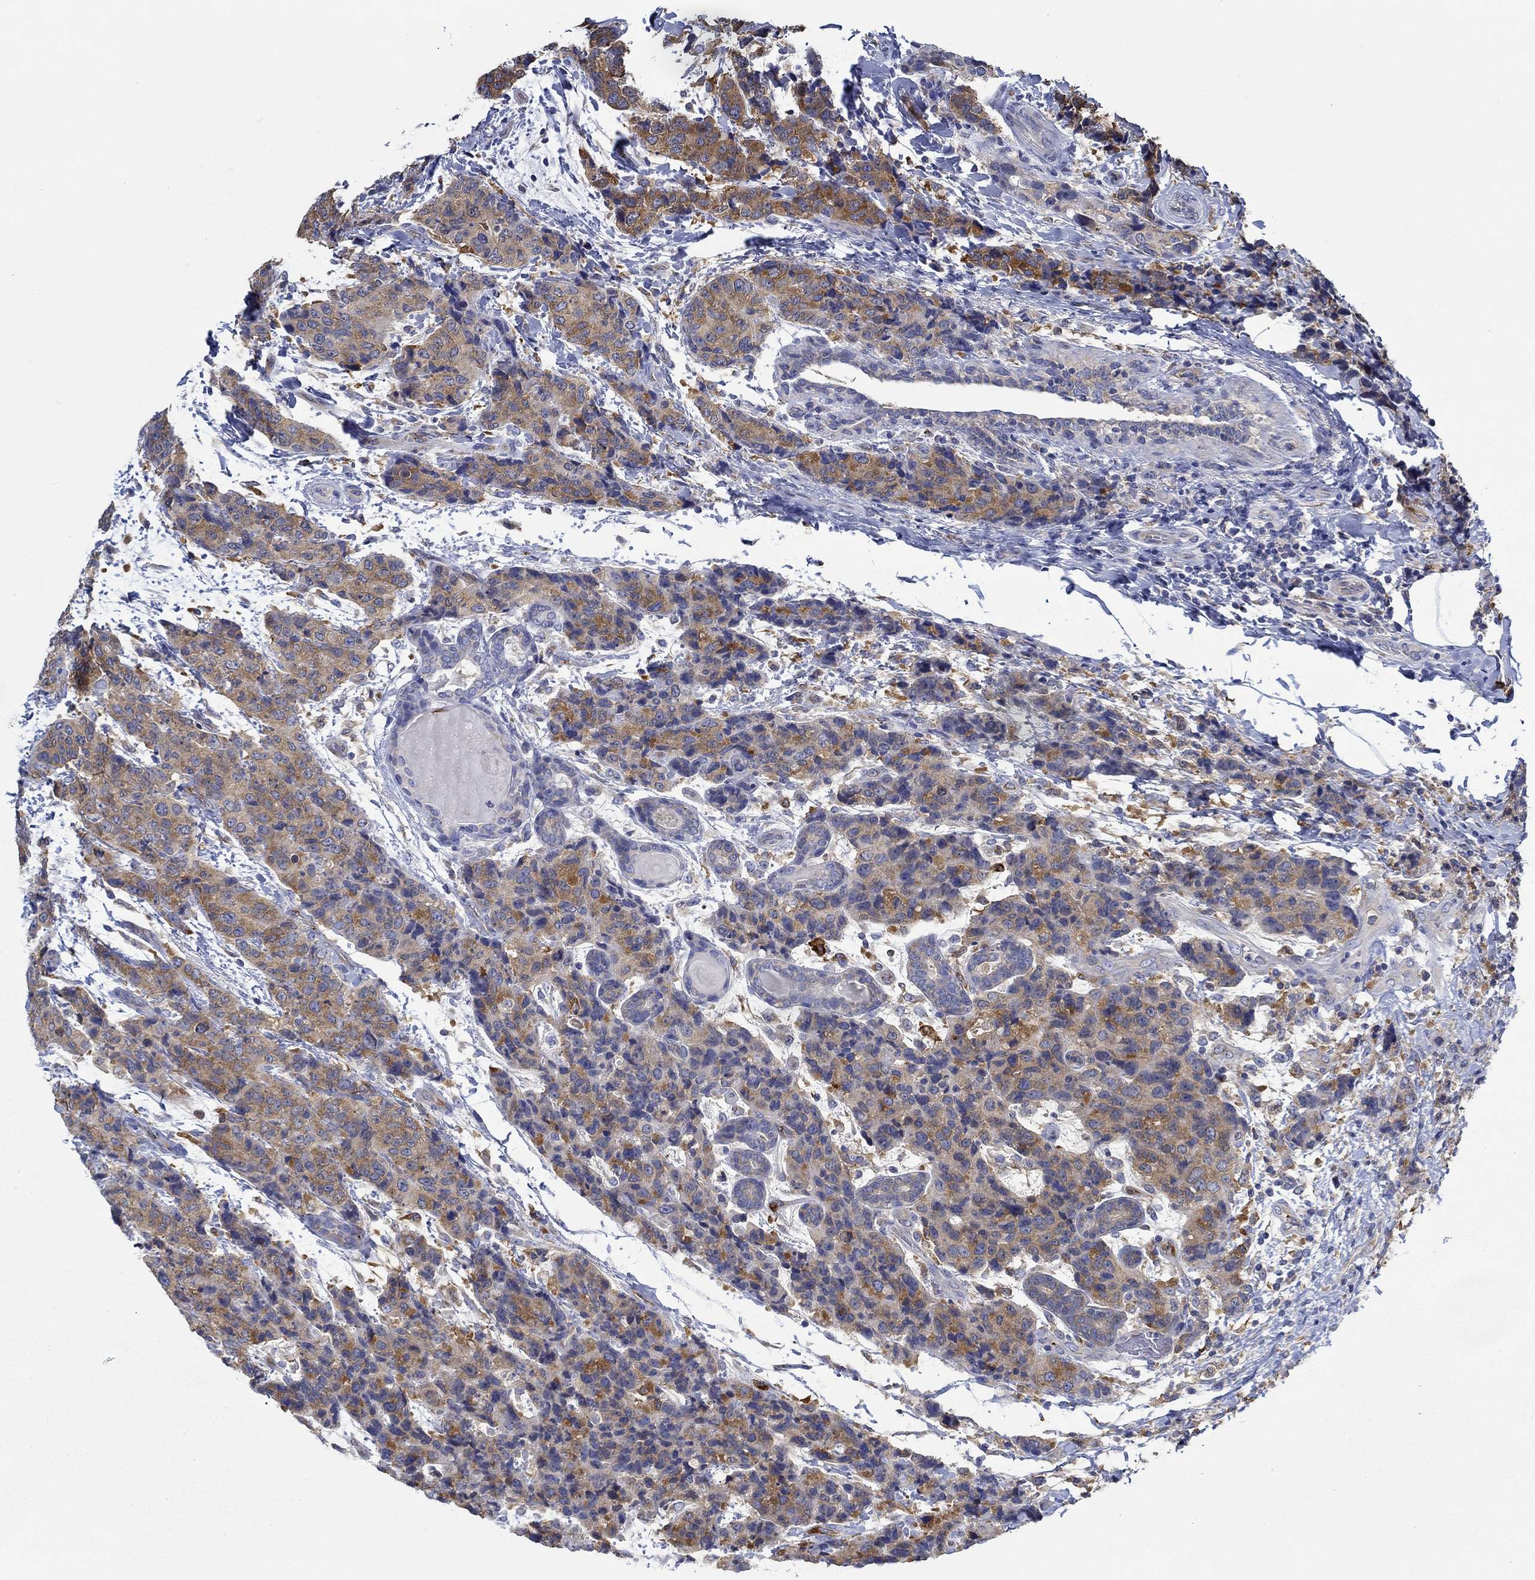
{"staining": {"intensity": "moderate", "quantity": "25%-75%", "location": "cytoplasmic/membranous"}, "tissue": "breast cancer", "cell_type": "Tumor cells", "image_type": "cancer", "snomed": [{"axis": "morphology", "description": "Lobular carcinoma"}, {"axis": "topography", "description": "Breast"}], "caption": "A histopathology image of breast cancer (lobular carcinoma) stained for a protein reveals moderate cytoplasmic/membranous brown staining in tumor cells.", "gene": "SLC27A3", "patient": {"sex": "female", "age": 59}}